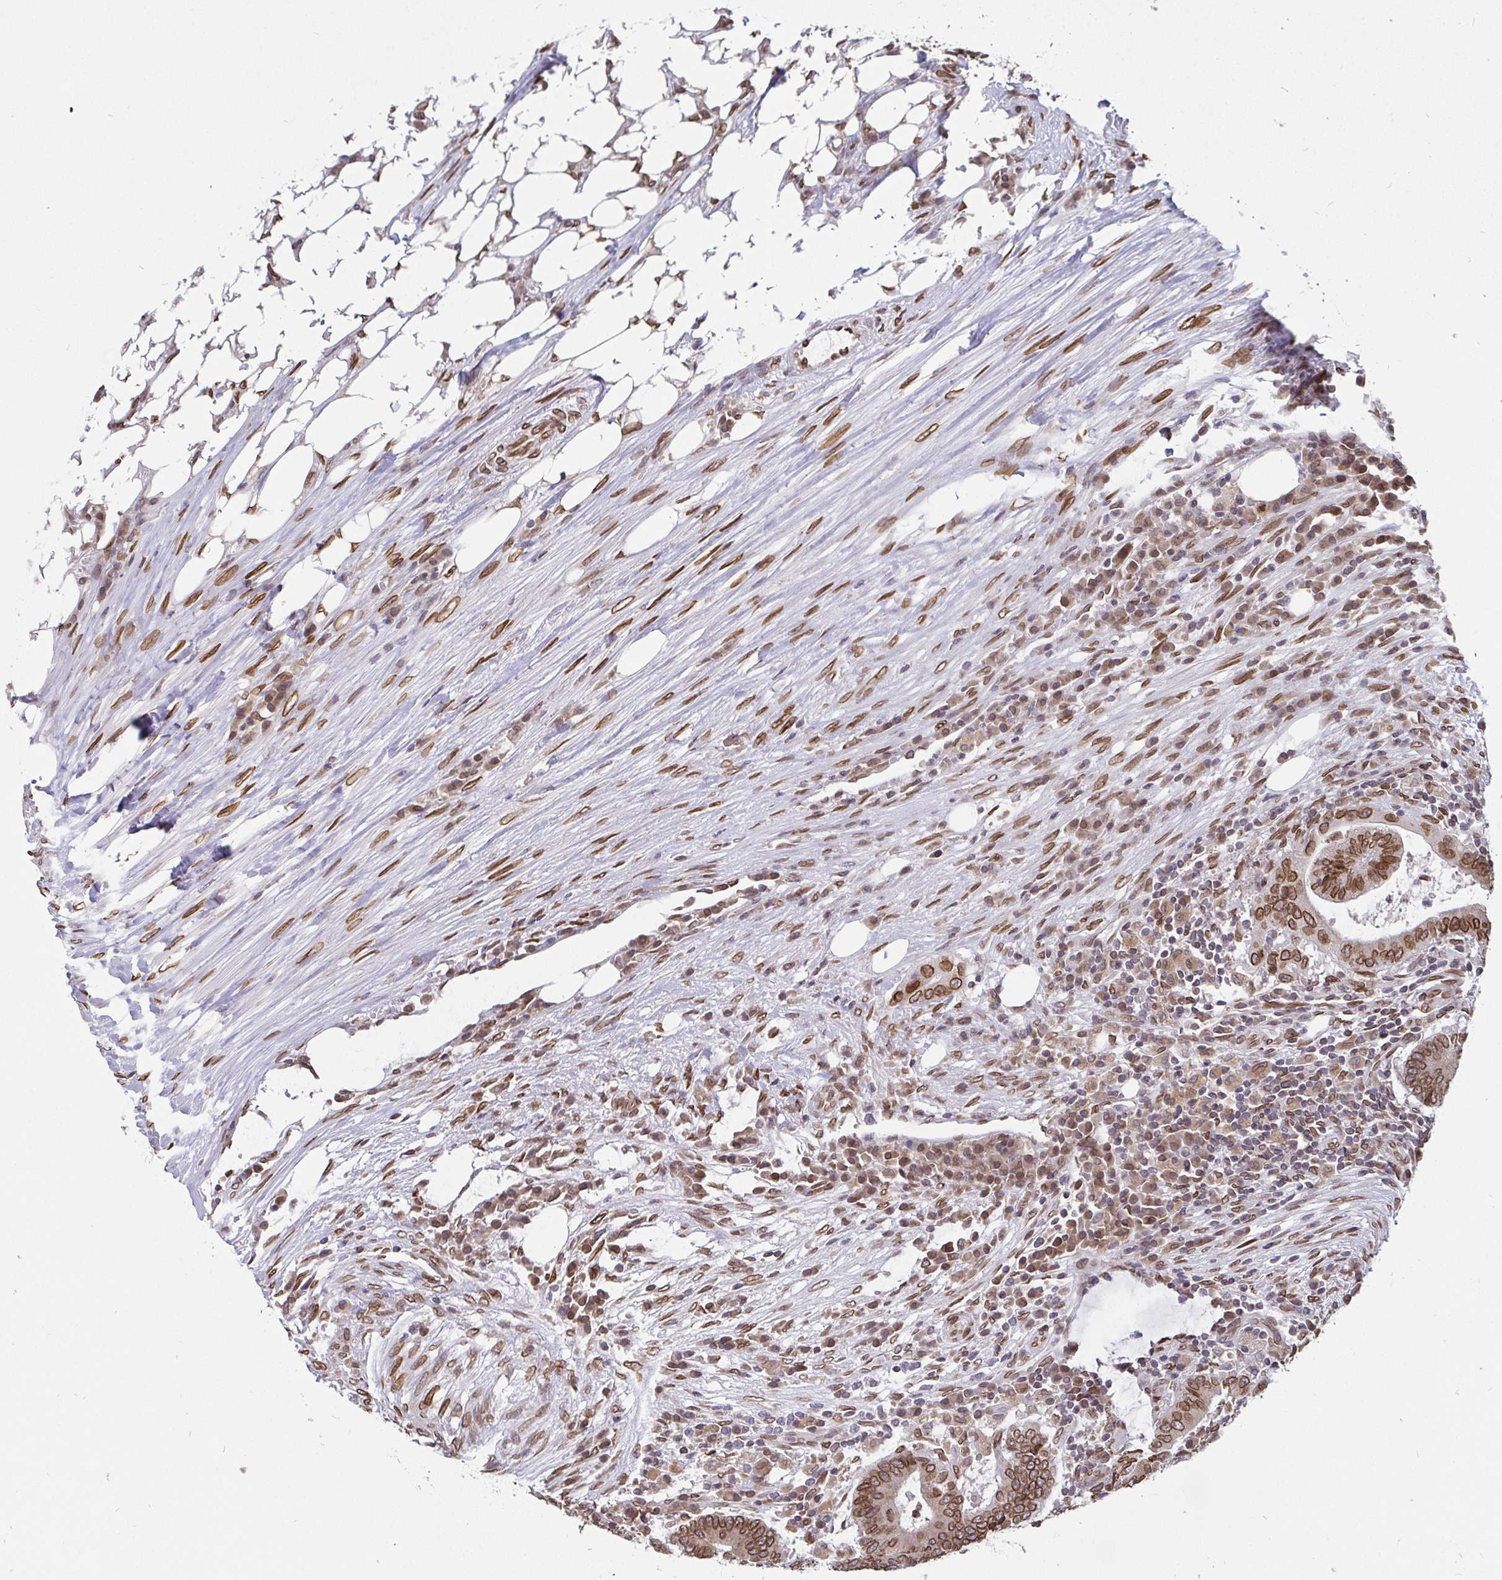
{"staining": {"intensity": "moderate", "quantity": ">75%", "location": "cytoplasmic/membranous,nuclear"}, "tissue": "colorectal cancer", "cell_type": "Tumor cells", "image_type": "cancer", "snomed": [{"axis": "morphology", "description": "Adenocarcinoma, NOS"}, {"axis": "topography", "description": "Colon"}], "caption": "About >75% of tumor cells in colorectal cancer (adenocarcinoma) display moderate cytoplasmic/membranous and nuclear protein staining as visualized by brown immunohistochemical staining.", "gene": "EMD", "patient": {"sex": "female", "age": 43}}